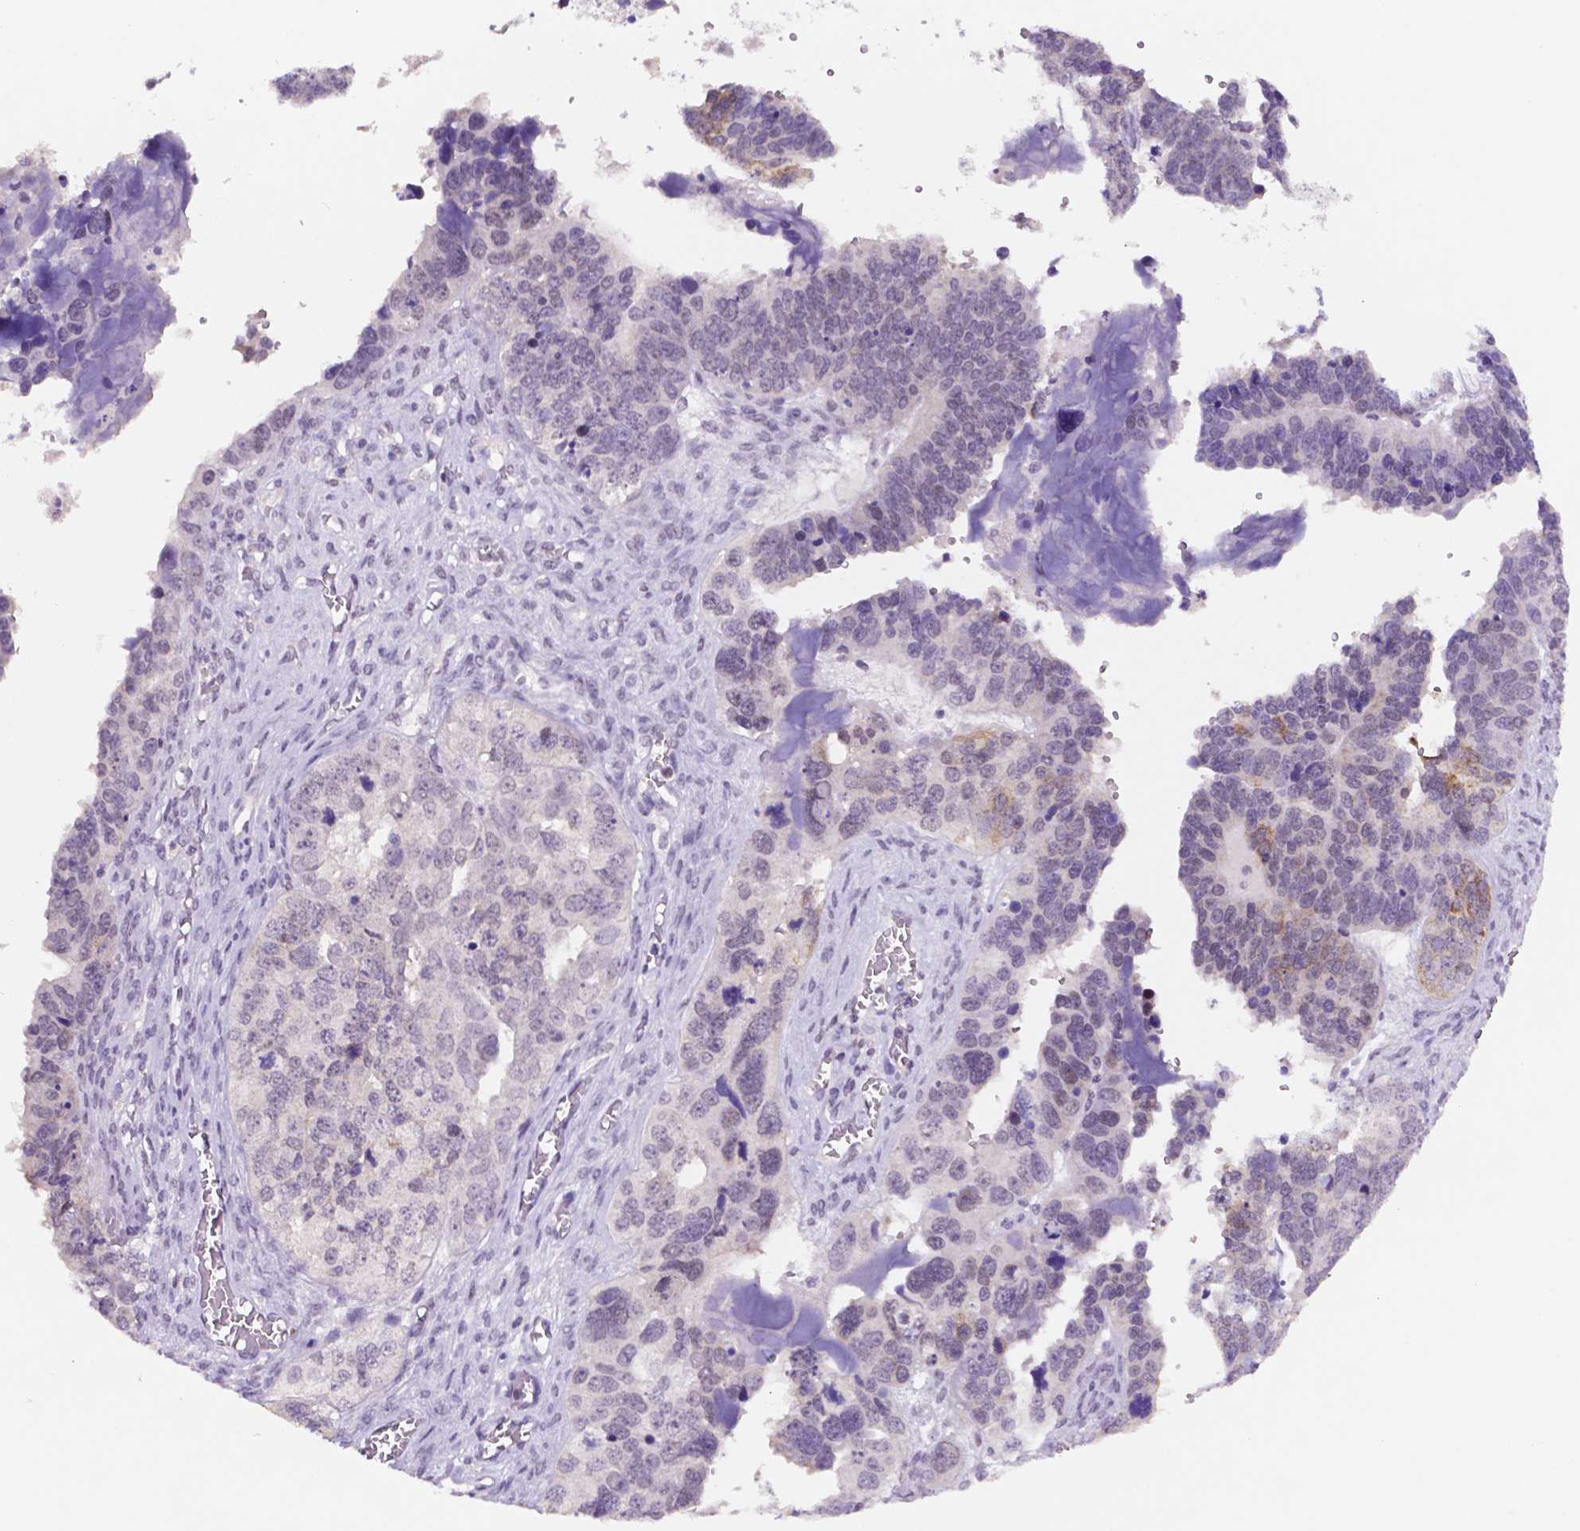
{"staining": {"intensity": "negative", "quantity": "none", "location": "none"}, "tissue": "ovarian cancer", "cell_type": "Tumor cells", "image_type": "cancer", "snomed": [{"axis": "morphology", "description": "Cystadenocarcinoma, serous, NOS"}, {"axis": "topography", "description": "Ovary"}], "caption": "IHC histopathology image of human serous cystadenocarcinoma (ovarian) stained for a protein (brown), which reveals no expression in tumor cells.", "gene": "NCOR1", "patient": {"sex": "female", "age": 76}}